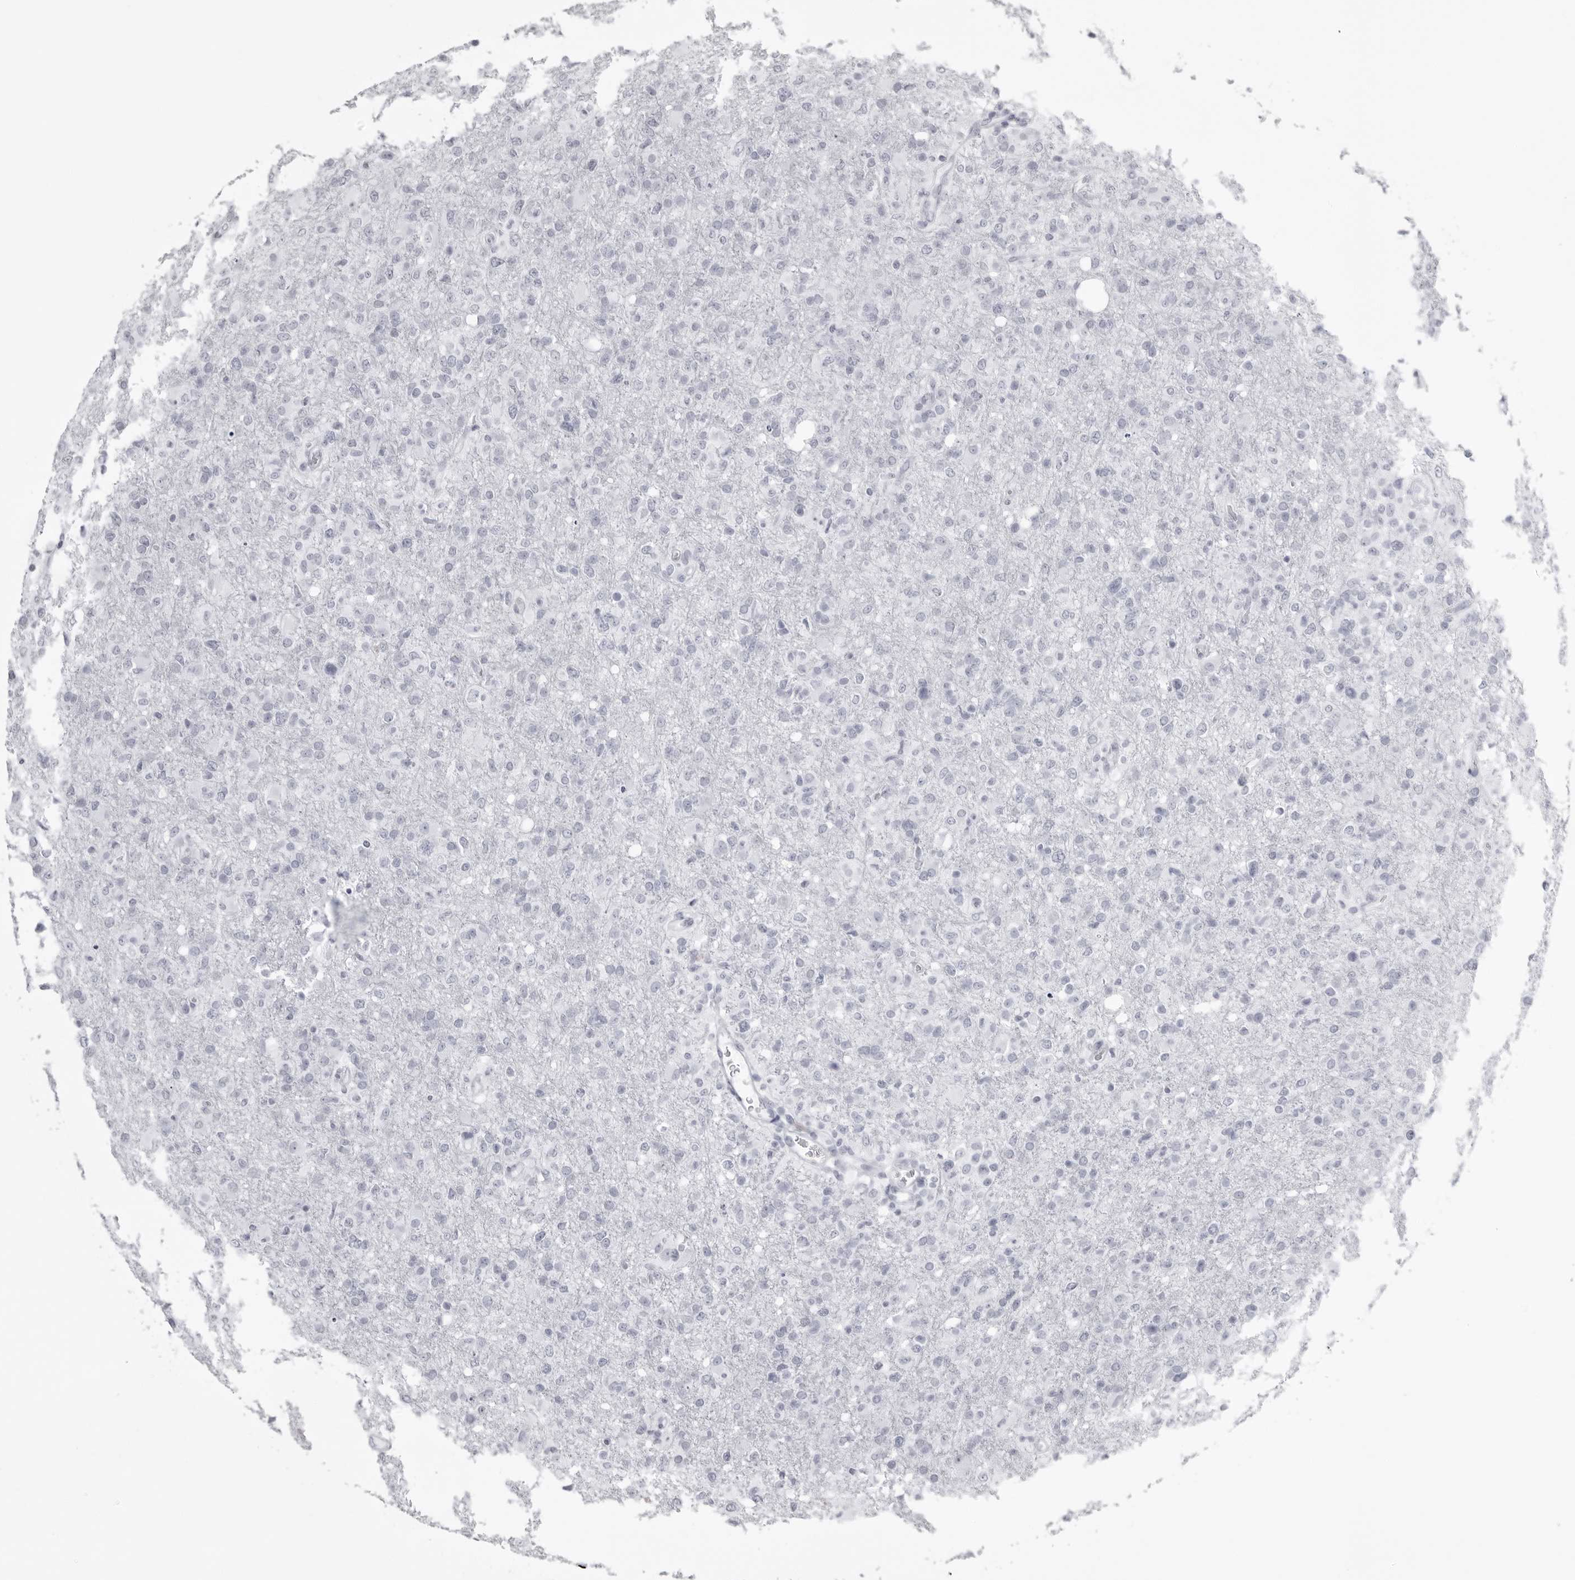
{"staining": {"intensity": "negative", "quantity": "none", "location": "none"}, "tissue": "glioma", "cell_type": "Tumor cells", "image_type": "cancer", "snomed": [{"axis": "morphology", "description": "Glioma, malignant, High grade"}, {"axis": "topography", "description": "Brain"}], "caption": "Immunohistochemical staining of glioma reveals no significant expression in tumor cells.", "gene": "UROD", "patient": {"sex": "female", "age": 57}}